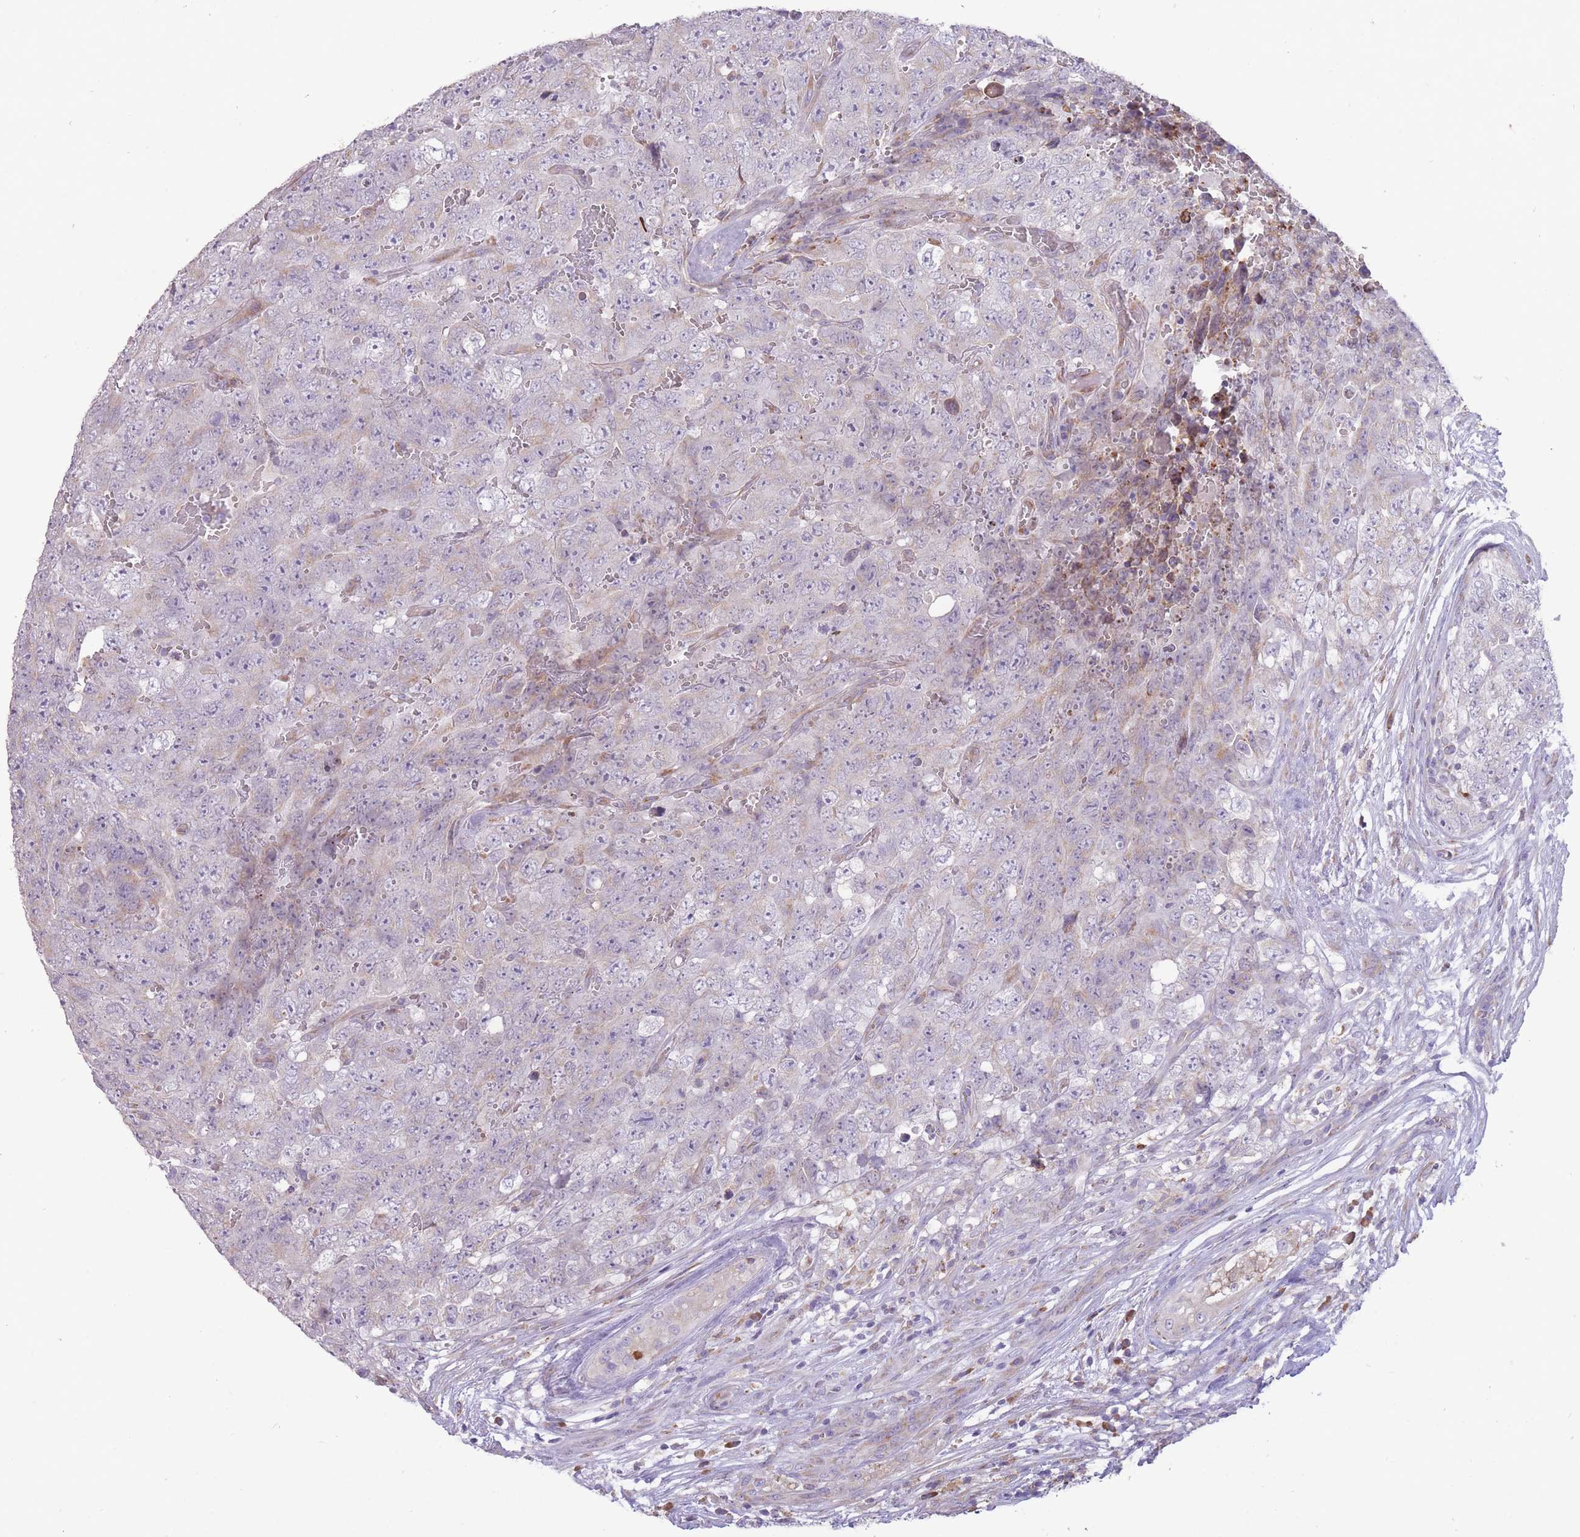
{"staining": {"intensity": "negative", "quantity": "none", "location": "none"}, "tissue": "testis cancer", "cell_type": "Tumor cells", "image_type": "cancer", "snomed": [{"axis": "morphology", "description": "Seminoma, NOS"}, {"axis": "morphology", "description": "Teratoma, malignant, NOS"}, {"axis": "topography", "description": "Testis"}], "caption": "This is an immunohistochemistry histopathology image of human testis cancer. There is no positivity in tumor cells.", "gene": "TRAPPC5", "patient": {"sex": "male", "age": 34}}